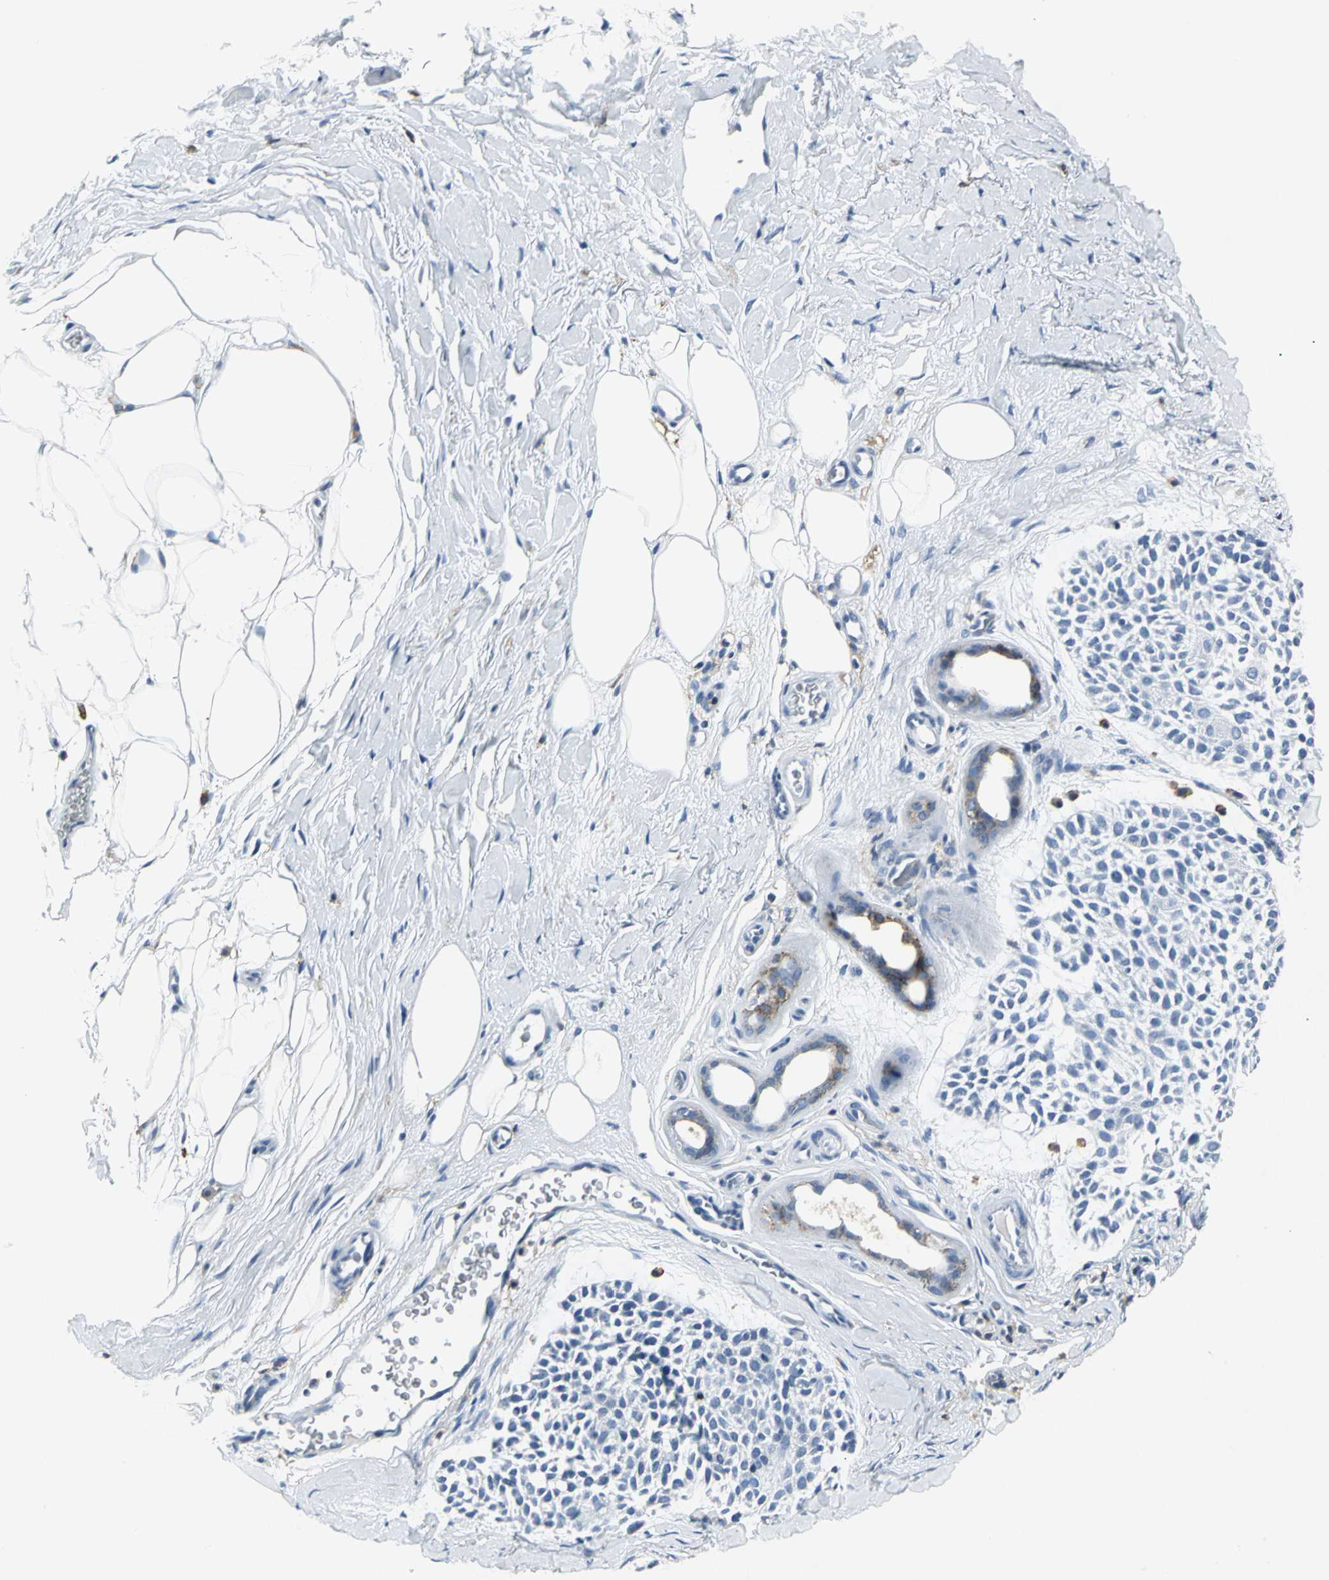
{"staining": {"intensity": "negative", "quantity": "none", "location": "none"}, "tissue": "skin cancer", "cell_type": "Tumor cells", "image_type": "cancer", "snomed": [{"axis": "morphology", "description": "Normal tissue, NOS"}, {"axis": "morphology", "description": "Basal cell carcinoma"}, {"axis": "topography", "description": "Skin"}], "caption": "The photomicrograph demonstrates no staining of tumor cells in basal cell carcinoma (skin).", "gene": "IQGAP2", "patient": {"sex": "female", "age": 70}}